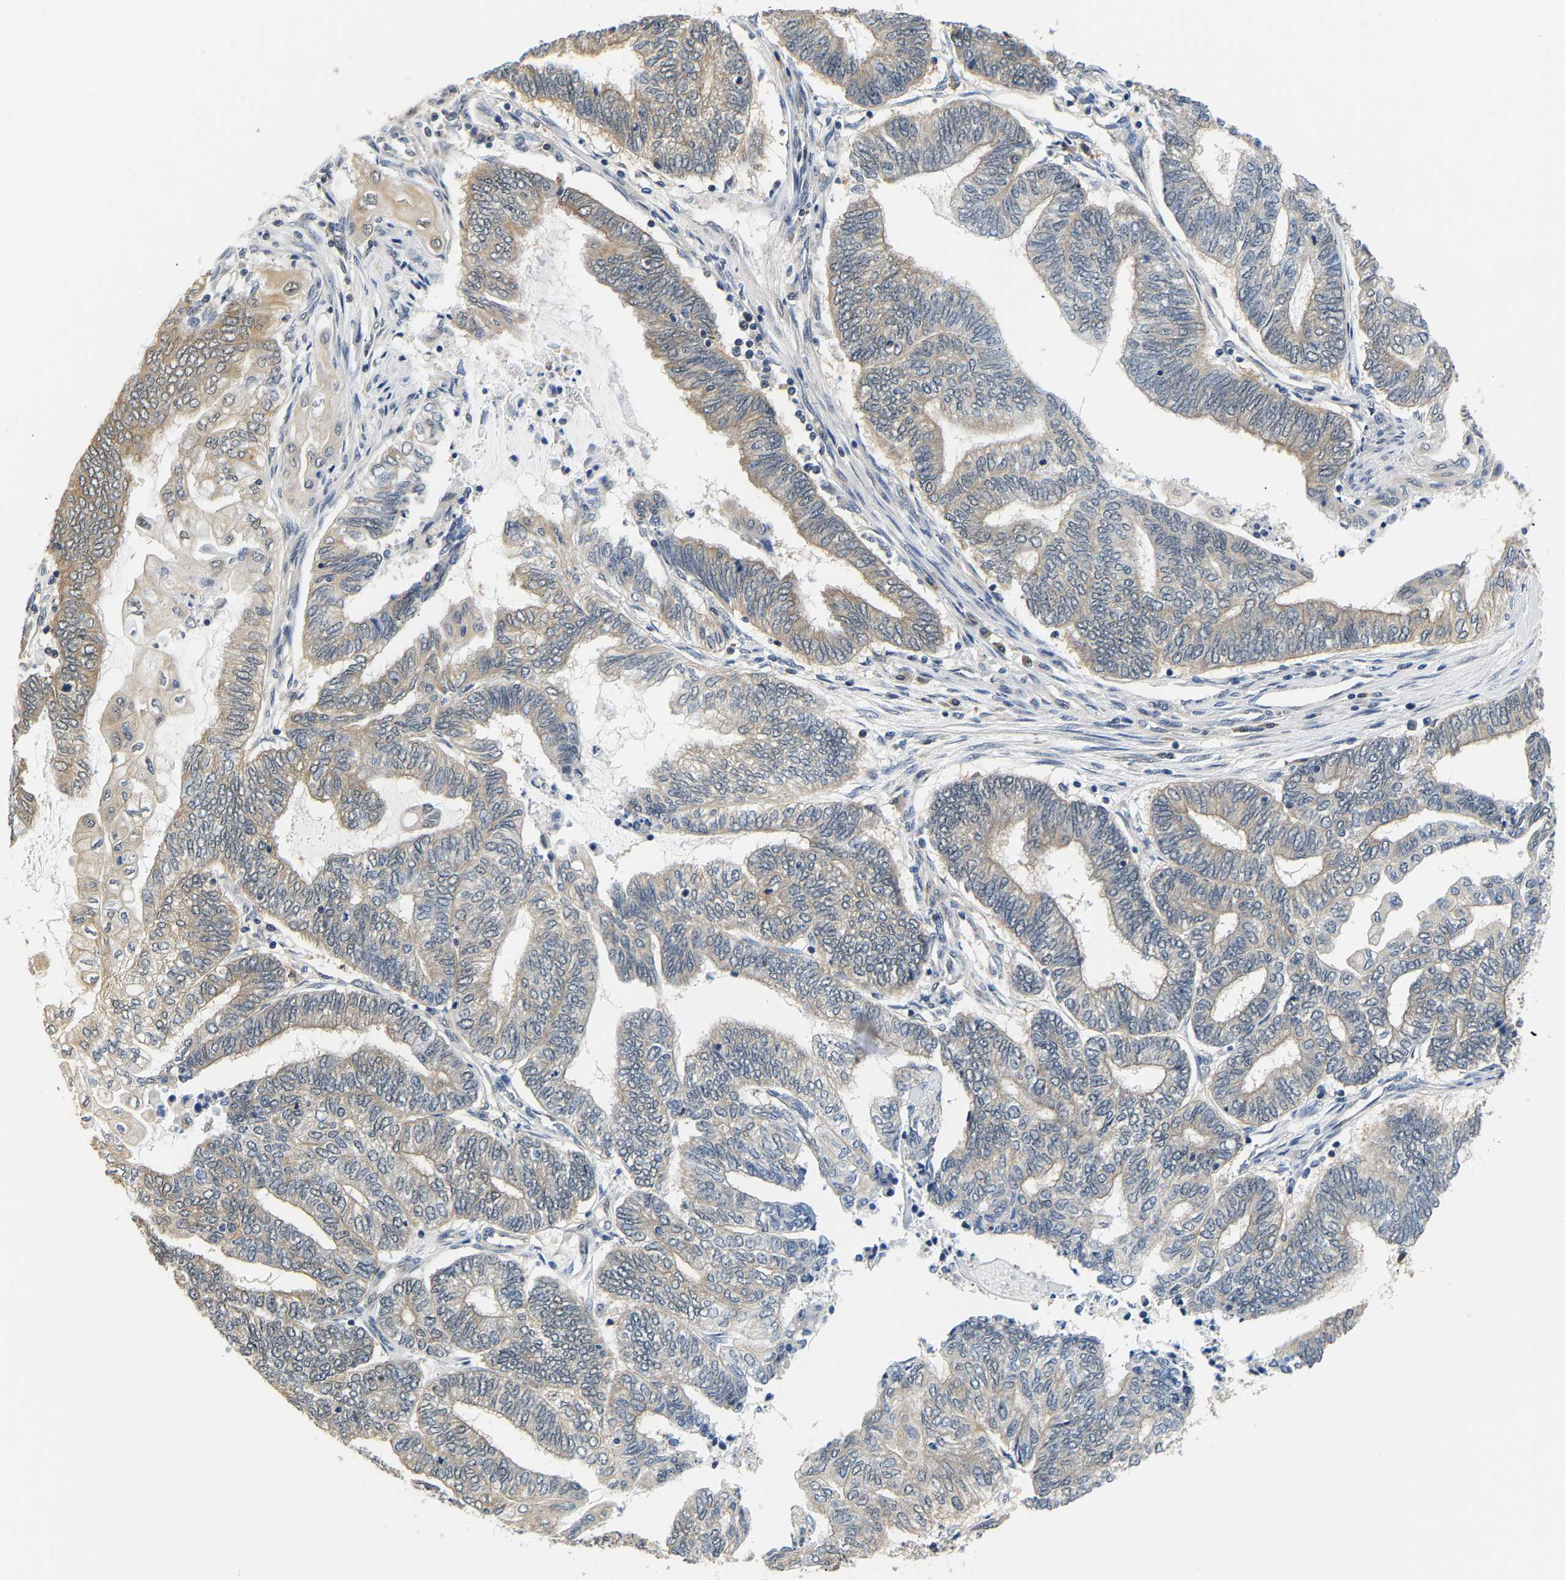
{"staining": {"intensity": "weak", "quantity": "25%-75%", "location": "cytoplasmic/membranous"}, "tissue": "endometrial cancer", "cell_type": "Tumor cells", "image_type": "cancer", "snomed": [{"axis": "morphology", "description": "Adenocarcinoma, NOS"}, {"axis": "topography", "description": "Uterus"}, {"axis": "topography", "description": "Endometrium"}], "caption": "Brown immunohistochemical staining in human endometrial adenocarcinoma reveals weak cytoplasmic/membranous positivity in approximately 25%-75% of tumor cells.", "gene": "ARHGEF12", "patient": {"sex": "female", "age": 70}}